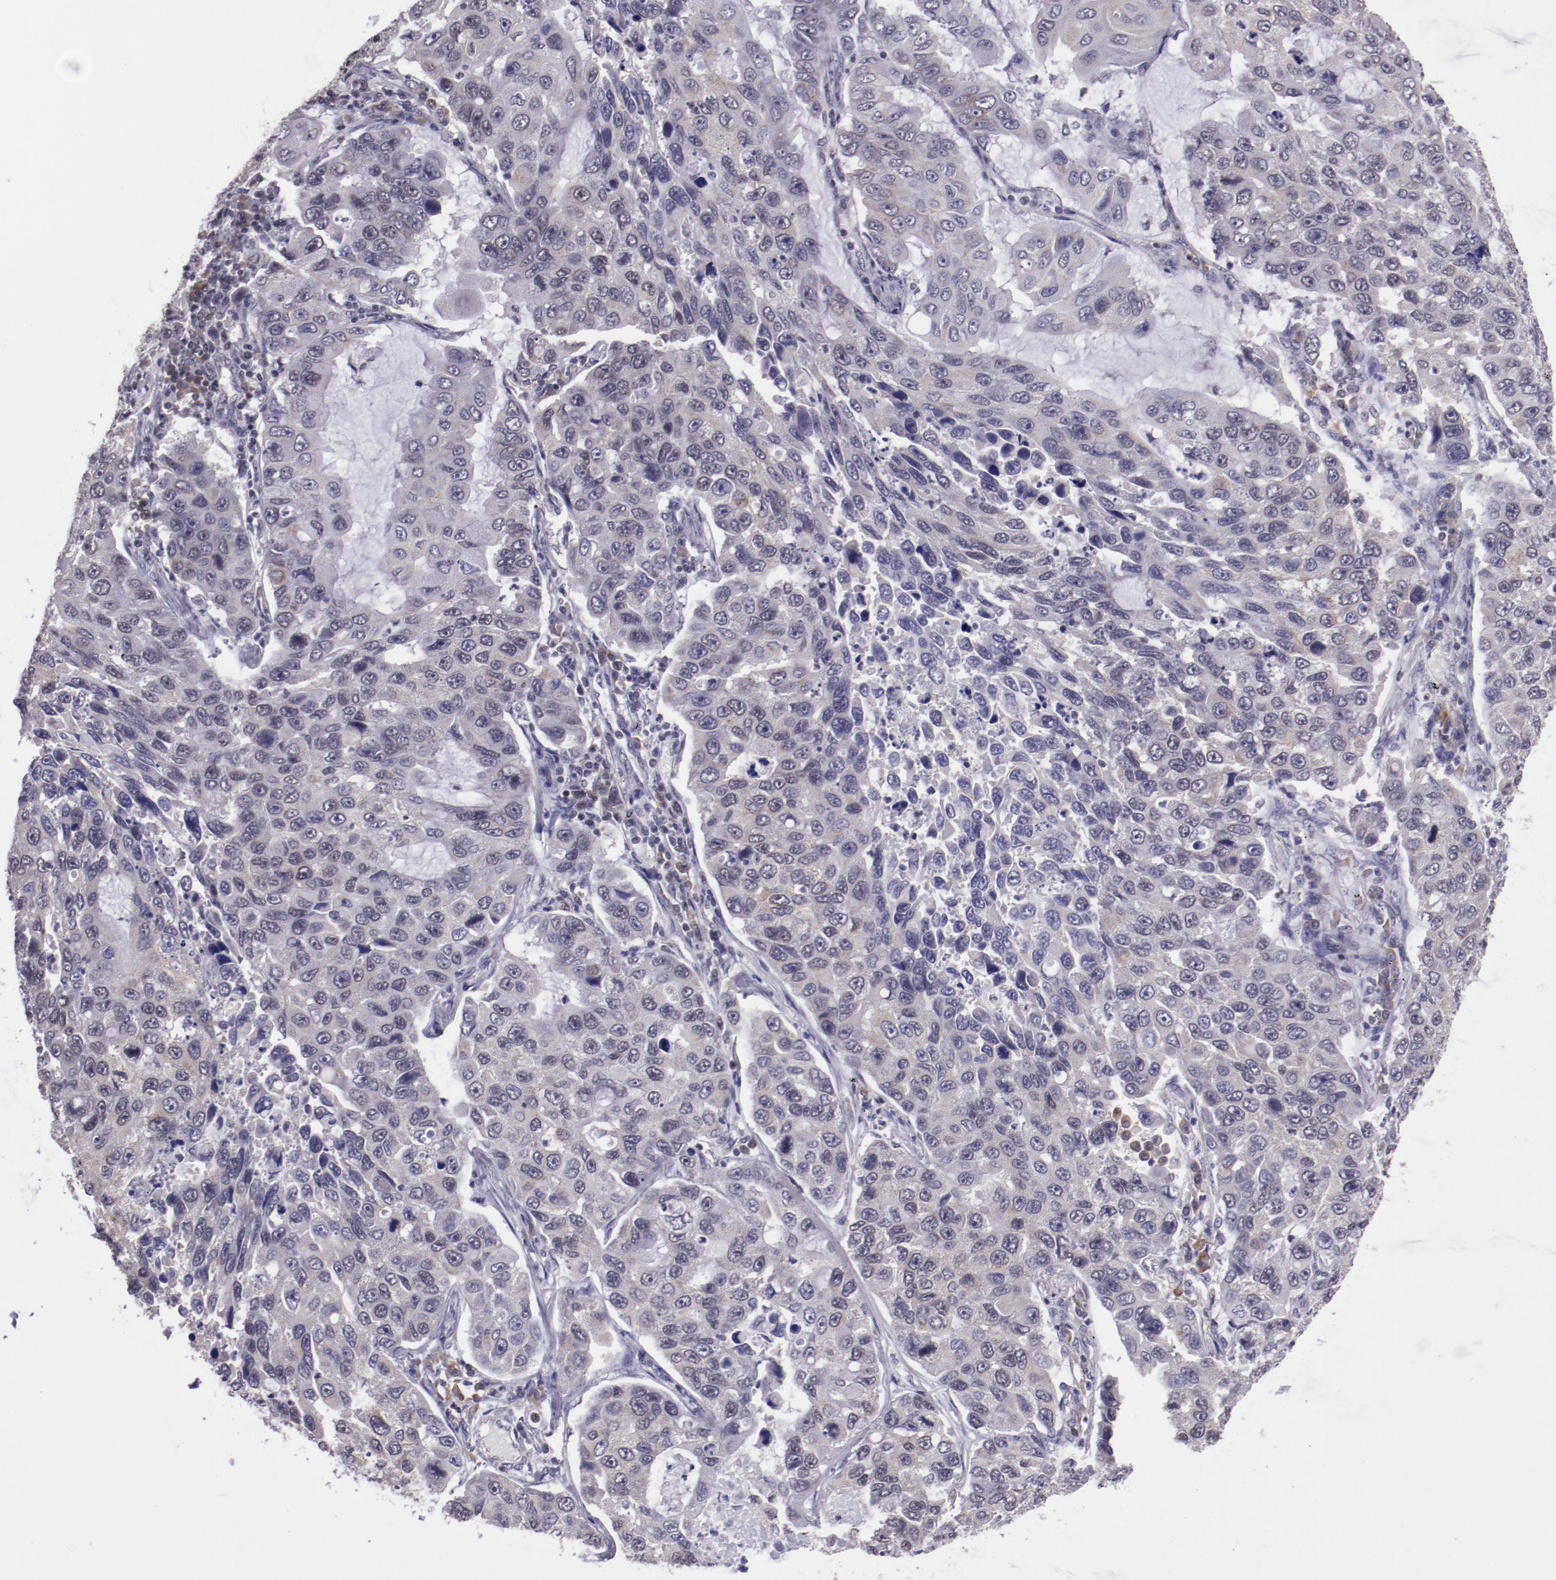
{"staining": {"intensity": "weak", "quantity": "<25%", "location": "cytoplasmic/membranous"}, "tissue": "lung cancer", "cell_type": "Tumor cells", "image_type": "cancer", "snomed": [{"axis": "morphology", "description": "Adenocarcinoma, NOS"}, {"axis": "topography", "description": "Lung"}], "caption": "This photomicrograph is of lung cancer (adenocarcinoma) stained with immunohistochemistry to label a protein in brown with the nuclei are counter-stained blue. There is no staining in tumor cells.", "gene": "ELF1", "patient": {"sex": "male", "age": 64}}